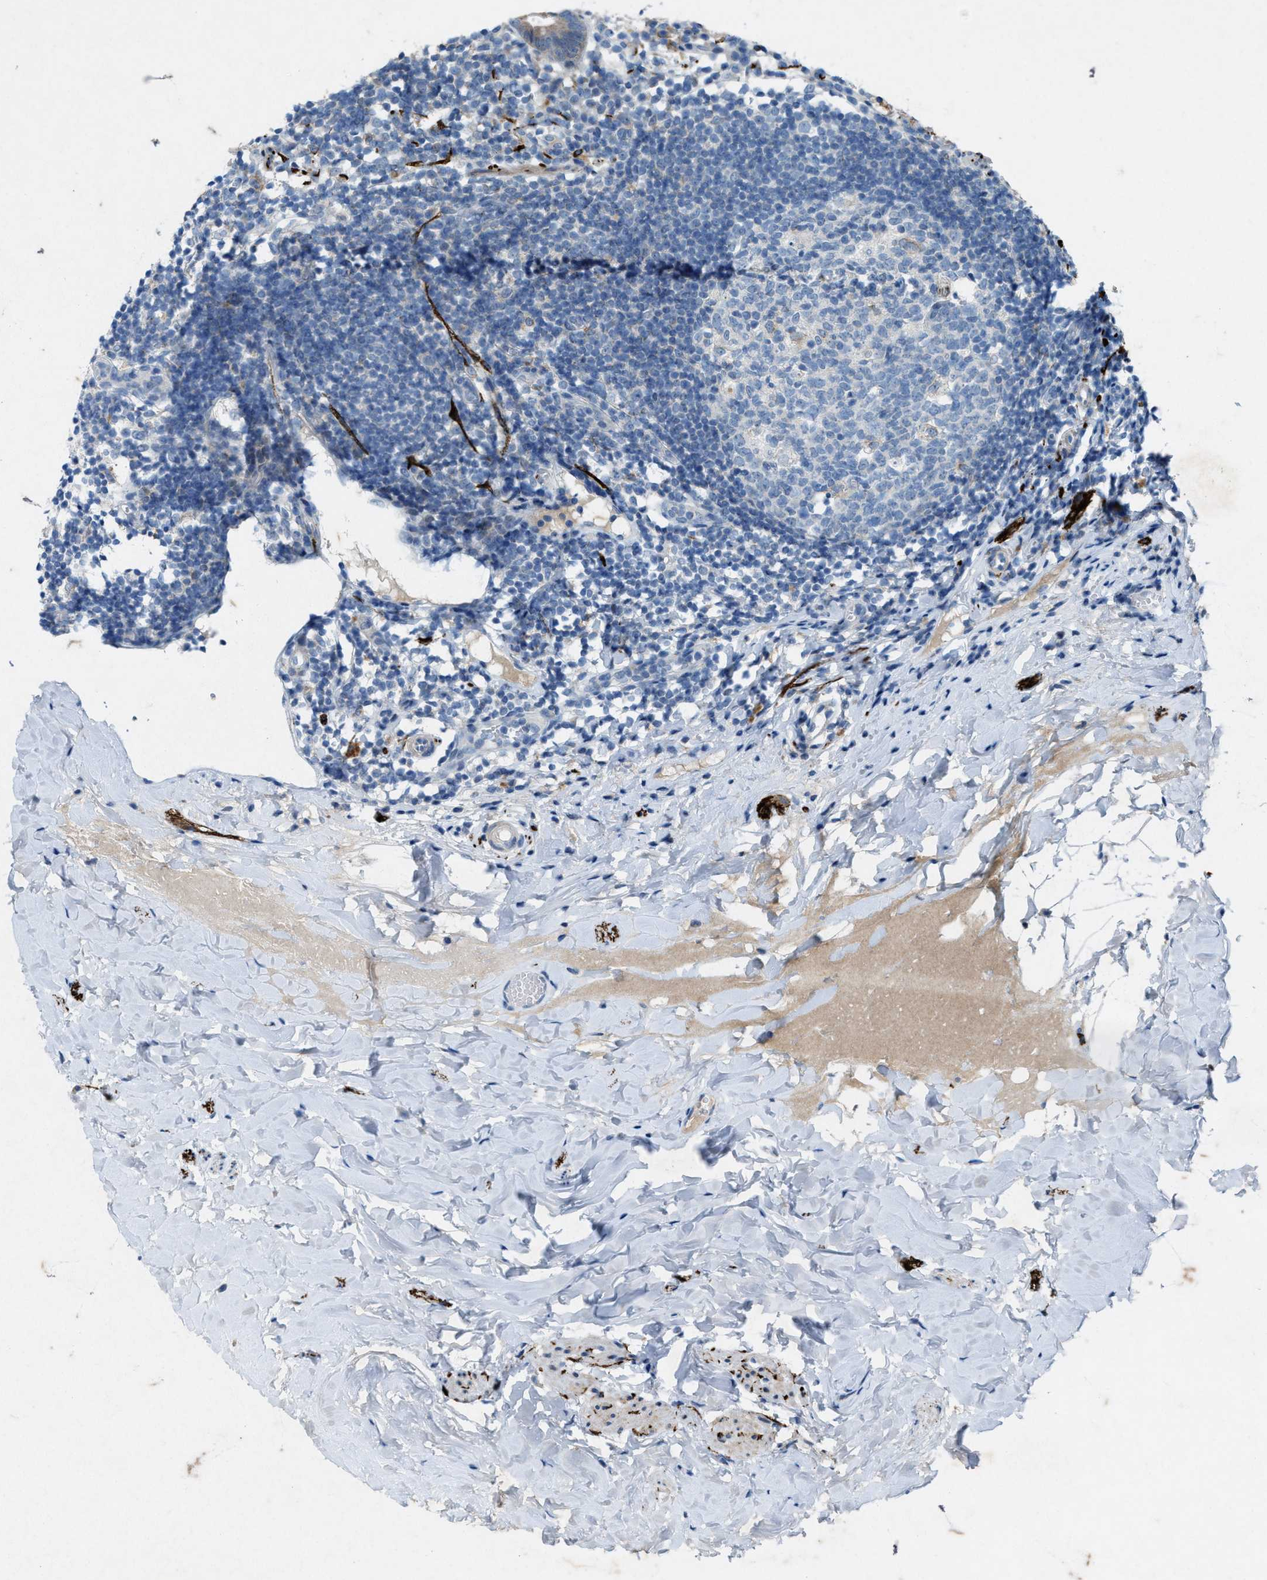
{"staining": {"intensity": "moderate", "quantity": ">75%", "location": "cytoplasmic/membranous"}, "tissue": "appendix", "cell_type": "Glandular cells", "image_type": "normal", "snomed": [{"axis": "morphology", "description": "Normal tissue, NOS"}, {"axis": "topography", "description": "Appendix"}], "caption": "Glandular cells demonstrate medium levels of moderate cytoplasmic/membranous expression in approximately >75% of cells in benign human appendix. (brown staining indicates protein expression, while blue staining denotes nuclei).", "gene": "URGCP", "patient": {"sex": "female", "age": 20}}